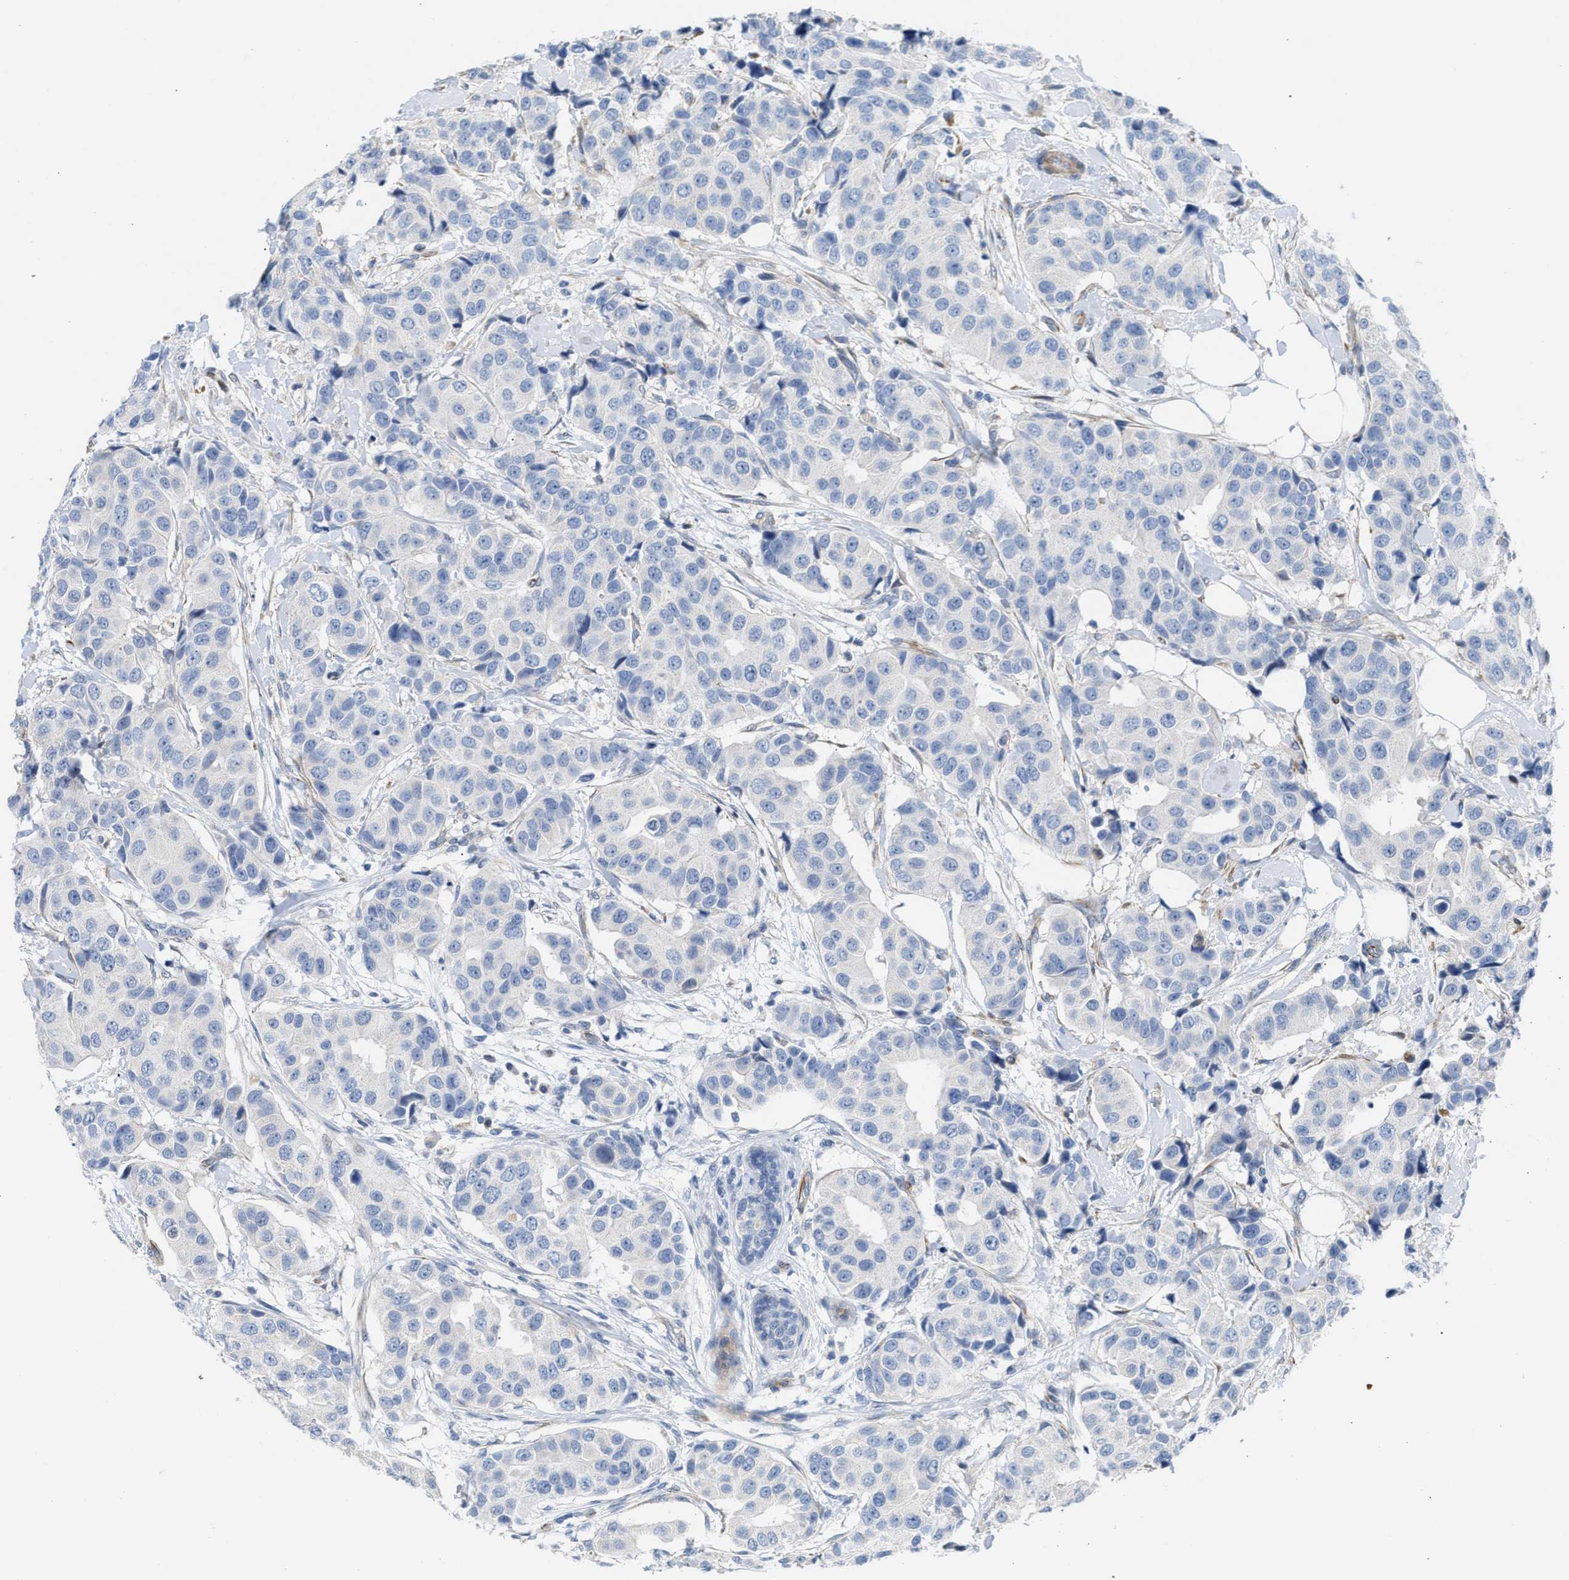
{"staining": {"intensity": "negative", "quantity": "none", "location": "none"}, "tissue": "breast cancer", "cell_type": "Tumor cells", "image_type": "cancer", "snomed": [{"axis": "morphology", "description": "Normal tissue, NOS"}, {"axis": "morphology", "description": "Duct carcinoma"}, {"axis": "topography", "description": "Breast"}], "caption": "High magnification brightfield microscopy of invasive ductal carcinoma (breast) stained with DAB (brown) and counterstained with hematoxylin (blue): tumor cells show no significant positivity.", "gene": "TFPI", "patient": {"sex": "female", "age": 39}}